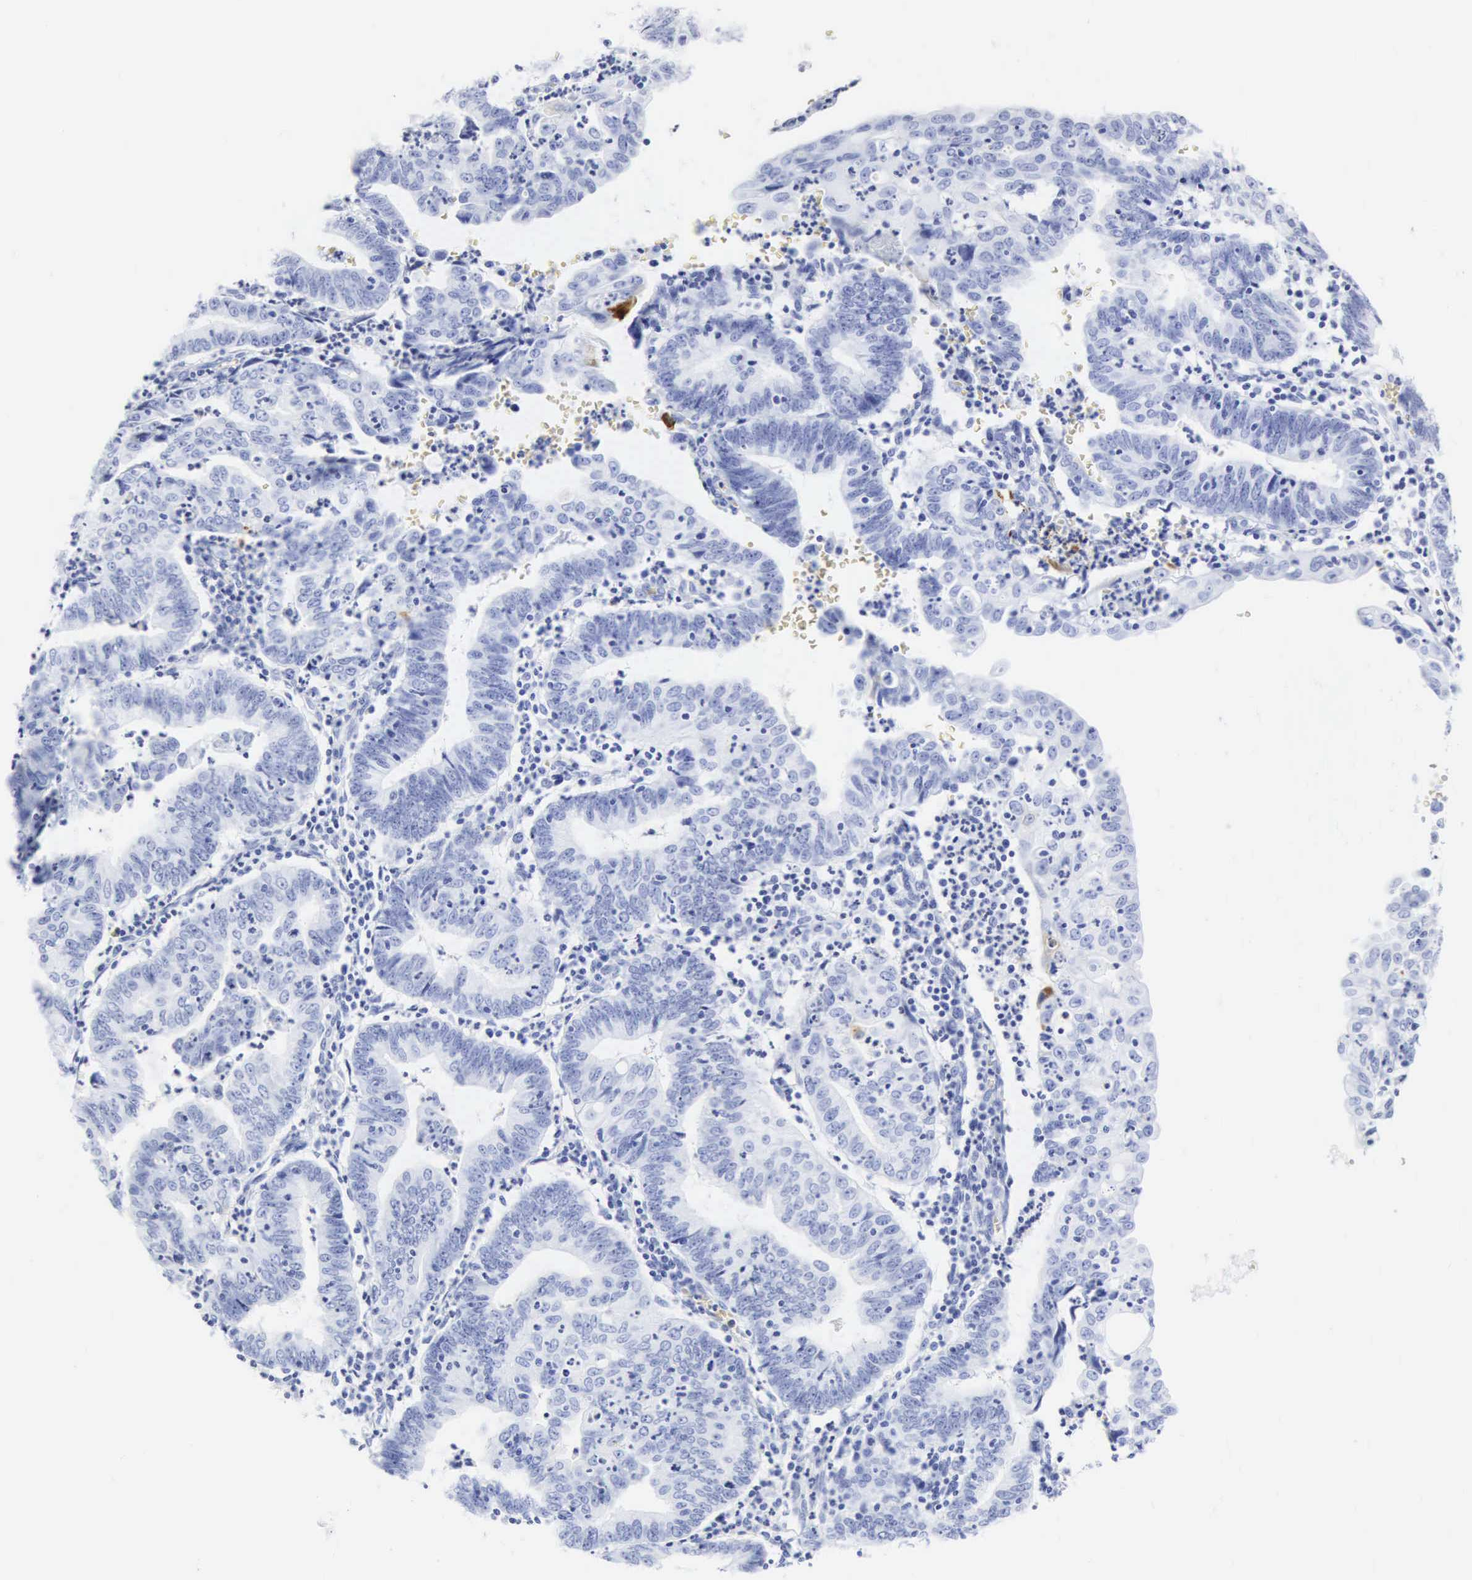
{"staining": {"intensity": "negative", "quantity": "none", "location": "none"}, "tissue": "endometrial cancer", "cell_type": "Tumor cells", "image_type": "cancer", "snomed": [{"axis": "morphology", "description": "Adenocarcinoma, NOS"}, {"axis": "topography", "description": "Endometrium"}], "caption": "Photomicrograph shows no protein staining in tumor cells of endometrial adenocarcinoma tissue. (DAB immunohistochemistry with hematoxylin counter stain).", "gene": "CGB3", "patient": {"sex": "female", "age": 60}}